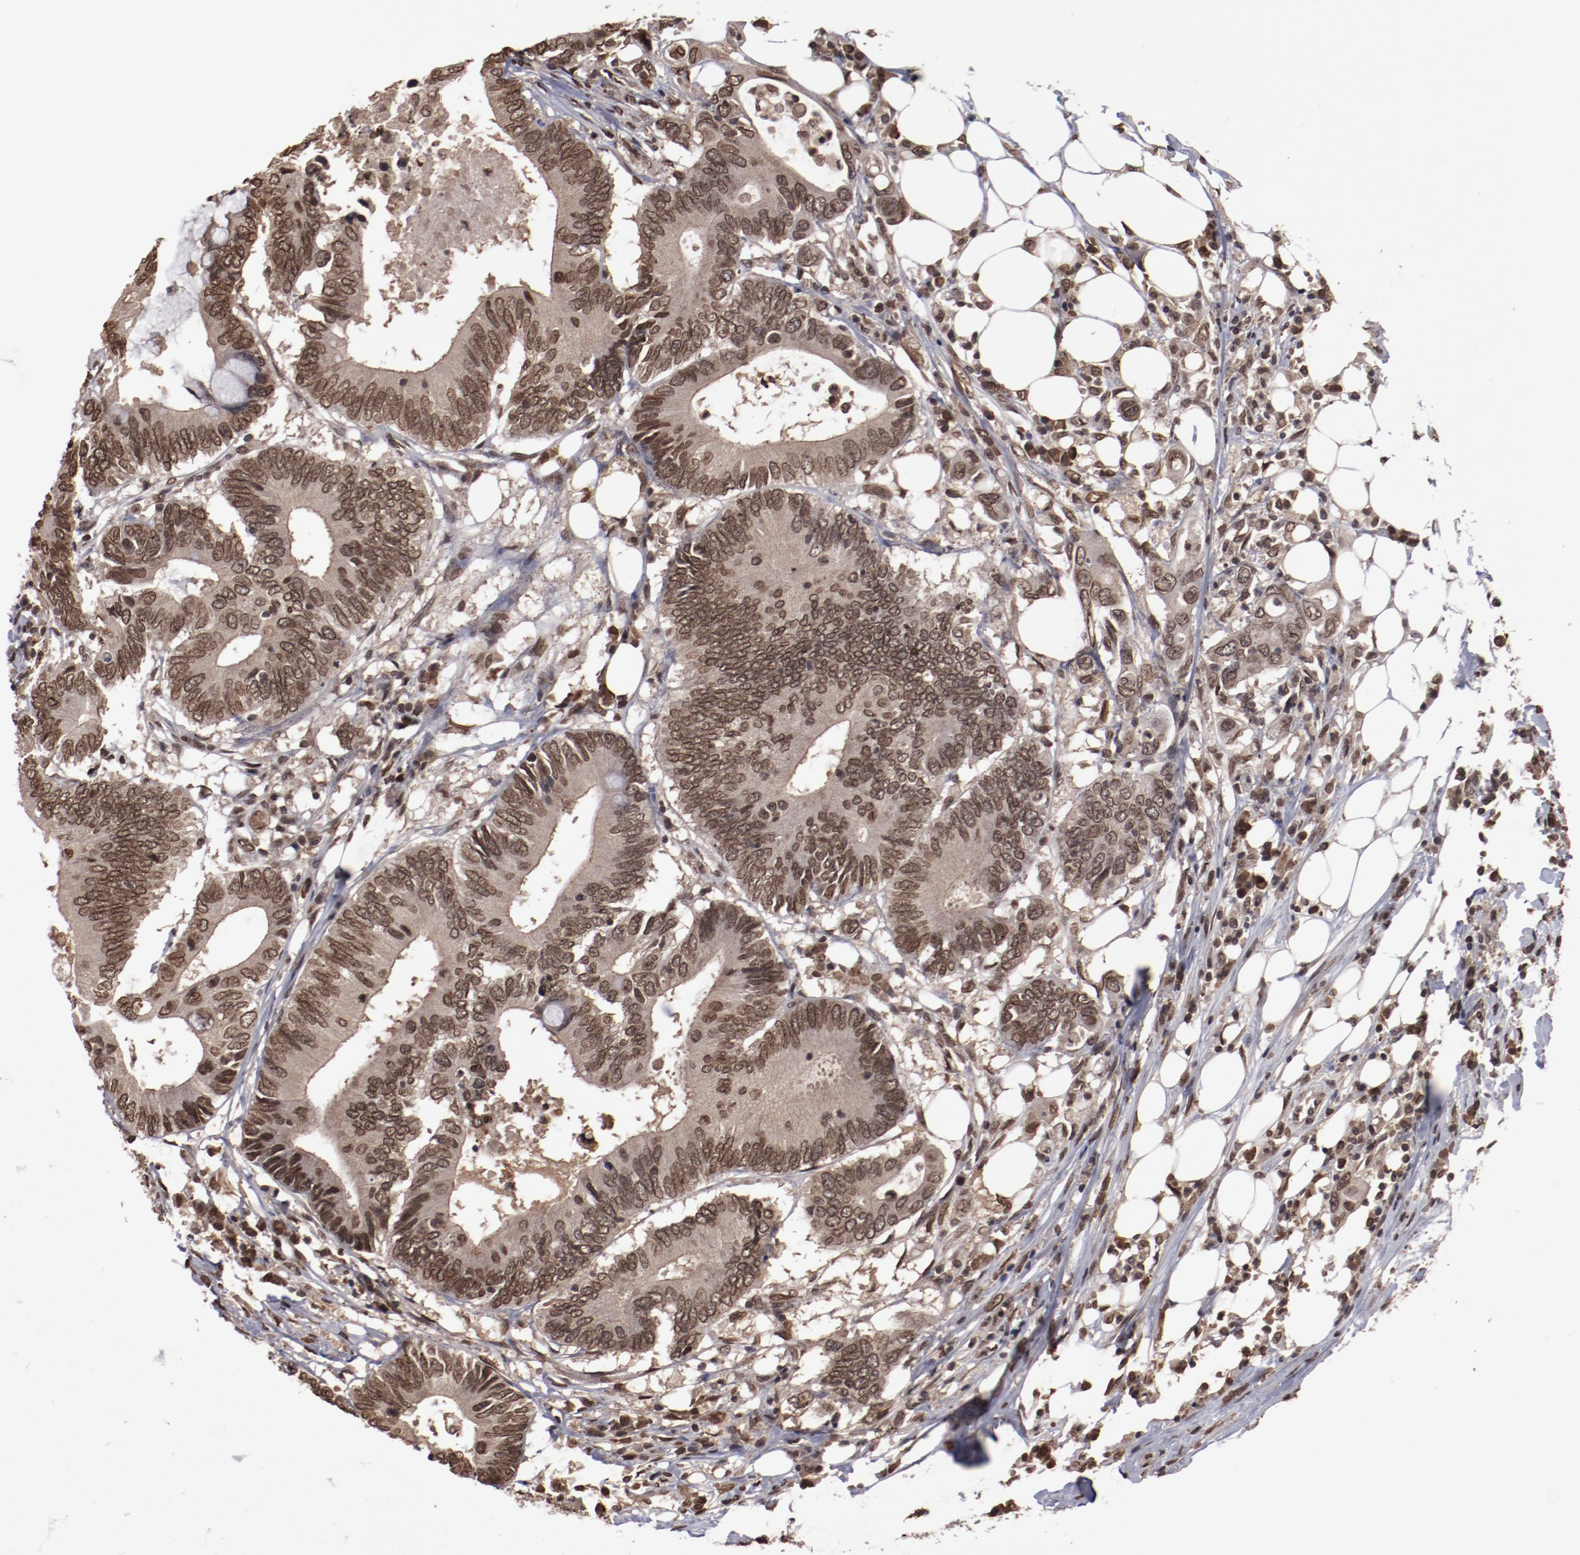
{"staining": {"intensity": "moderate", "quantity": ">75%", "location": "cytoplasmic/membranous,nuclear"}, "tissue": "colorectal cancer", "cell_type": "Tumor cells", "image_type": "cancer", "snomed": [{"axis": "morphology", "description": "Adenocarcinoma, NOS"}, {"axis": "topography", "description": "Colon"}], "caption": "Tumor cells reveal medium levels of moderate cytoplasmic/membranous and nuclear staining in approximately >75% of cells in colorectal adenocarcinoma.", "gene": "AKT1", "patient": {"sex": "male", "age": 71}}